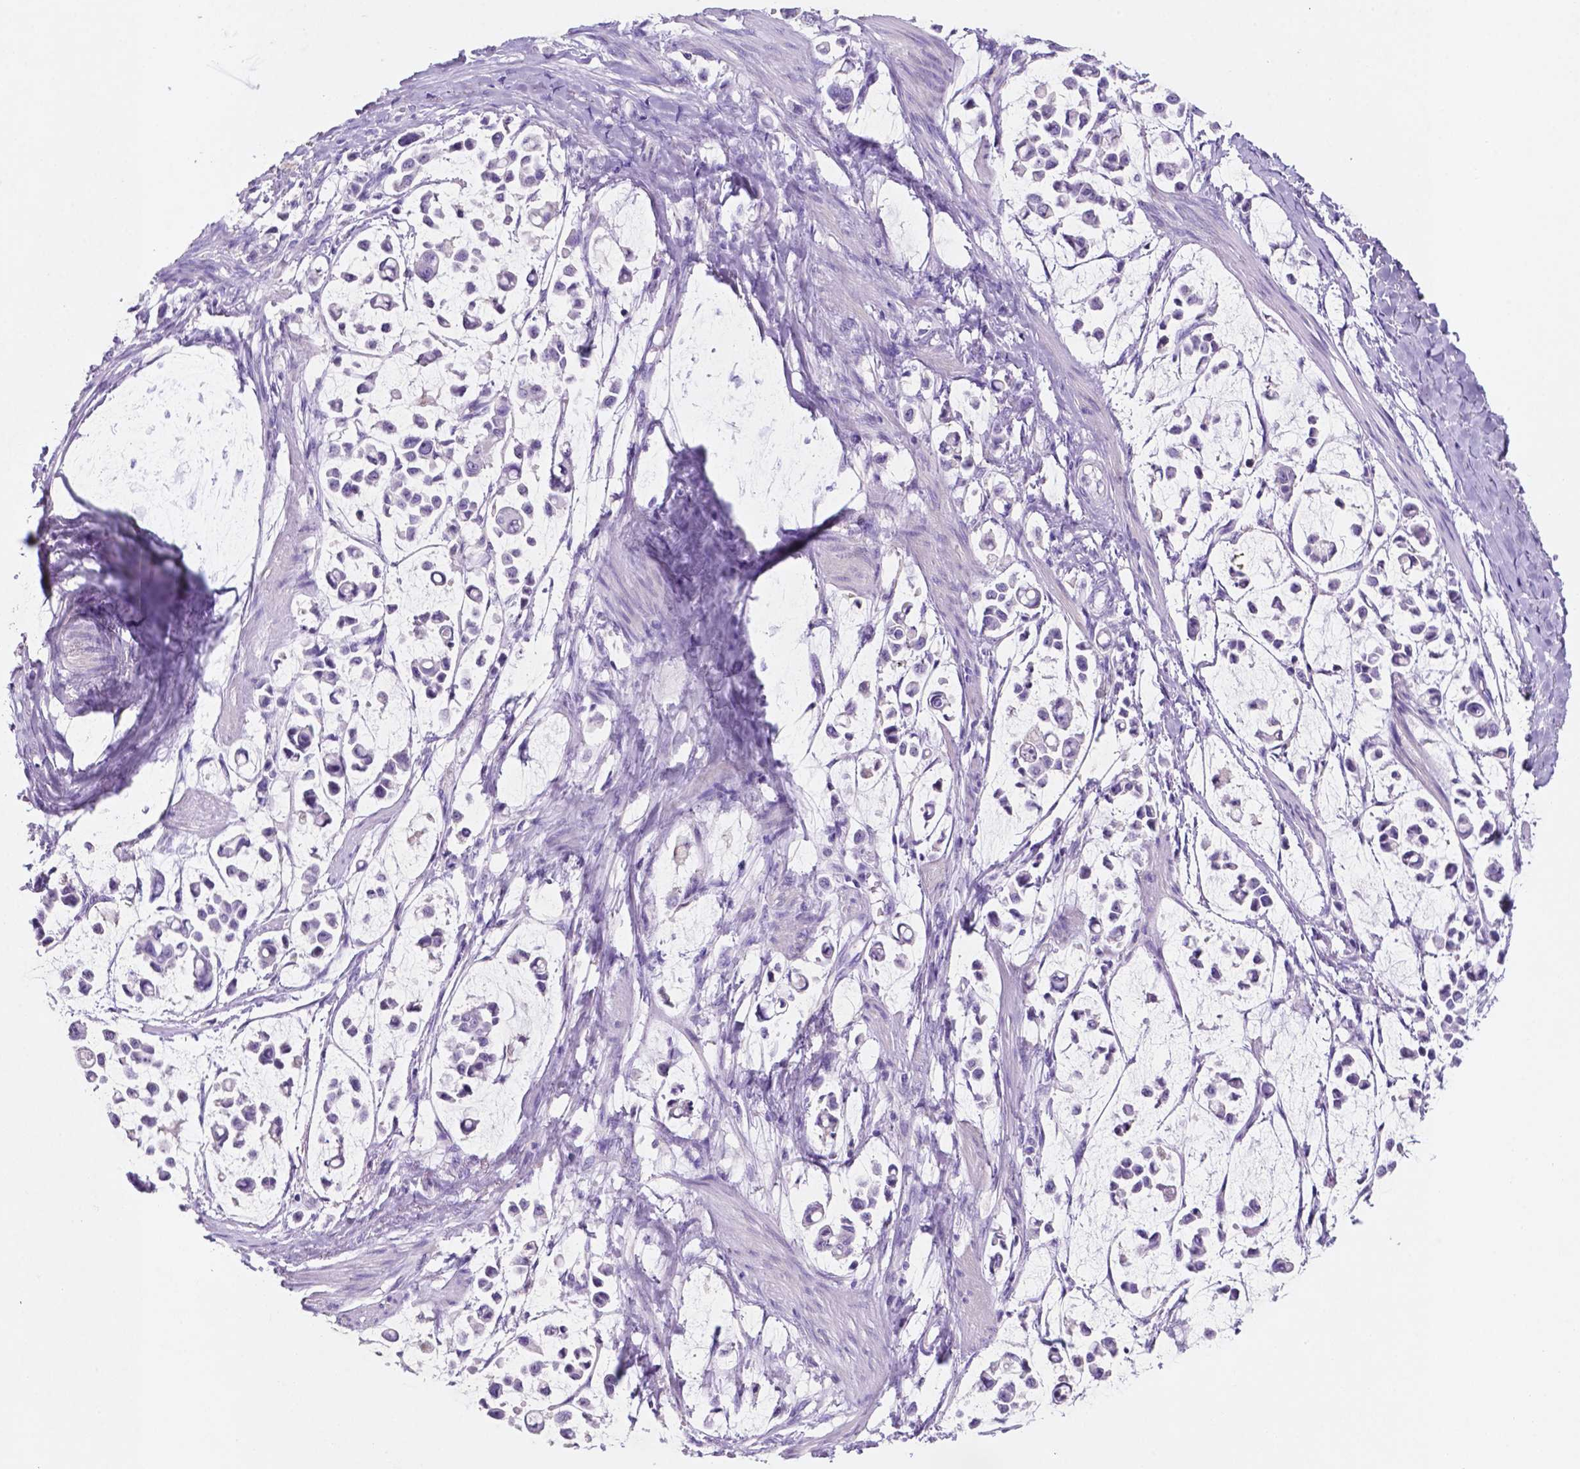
{"staining": {"intensity": "negative", "quantity": "none", "location": "none"}, "tissue": "stomach cancer", "cell_type": "Tumor cells", "image_type": "cancer", "snomed": [{"axis": "morphology", "description": "Adenocarcinoma, NOS"}, {"axis": "topography", "description": "Stomach"}], "caption": "Tumor cells are negative for protein expression in human stomach cancer (adenocarcinoma).", "gene": "EBLN2", "patient": {"sex": "male", "age": 82}}